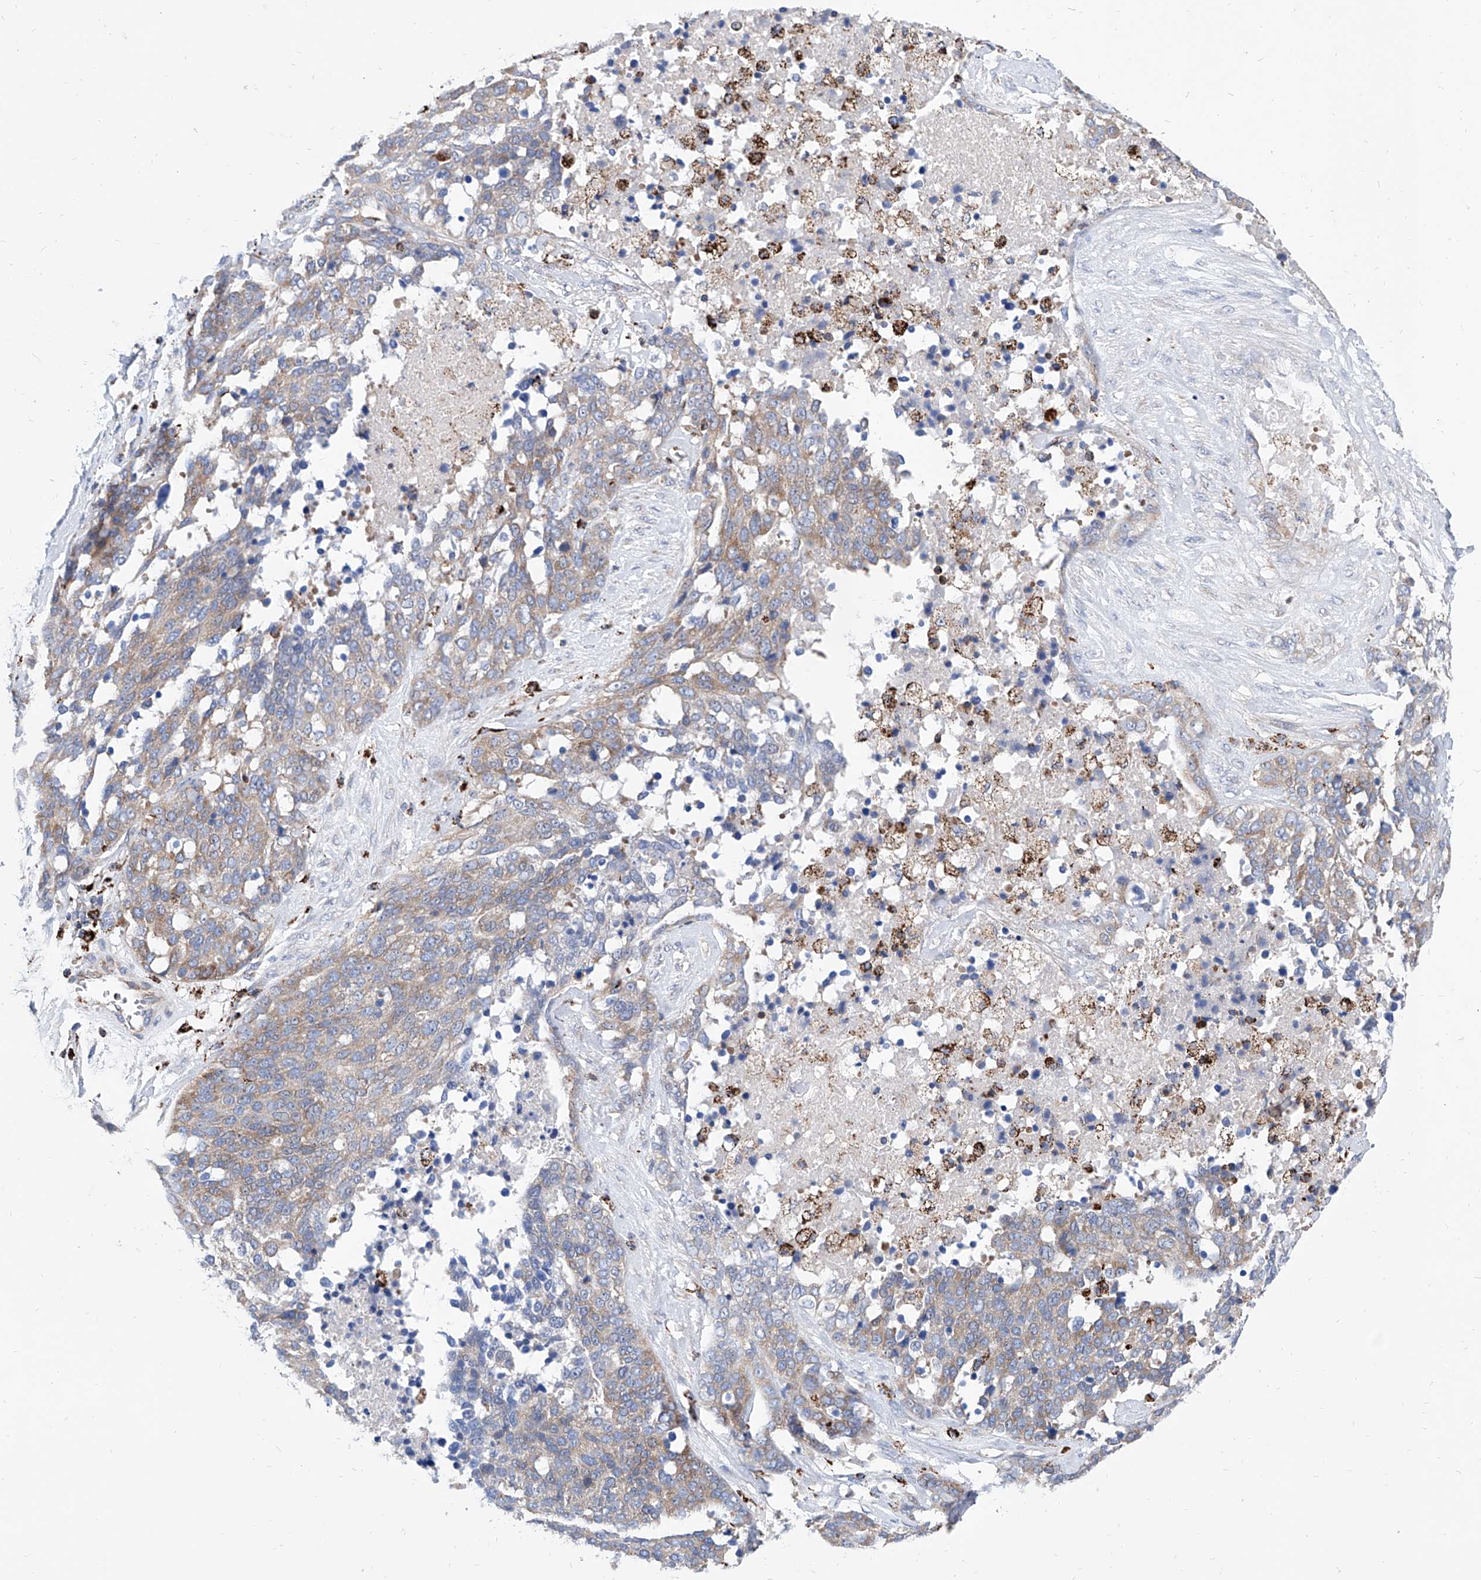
{"staining": {"intensity": "moderate", "quantity": ">75%", "location": "cytoplasmic/membranous"}, "tissue": "ovarian cancer", "cell_type": "Tumor cells", "image_type": "cancer", "snomed": [{"axis": "morphology", "description": "Cystadenocarcinoma, serous, NOS"}, {"axis": "topography", "description": "Ovary"}], "caption": "Immunohistochemical staining of human ovarian cancer exhibits moderate cytoplasmic/membranous protein staining in approximately >75% of tumor cells. Nuclei are stained in blue.", "gene": "CPNE5", "patient": {"sex": "female", "age": 44}}